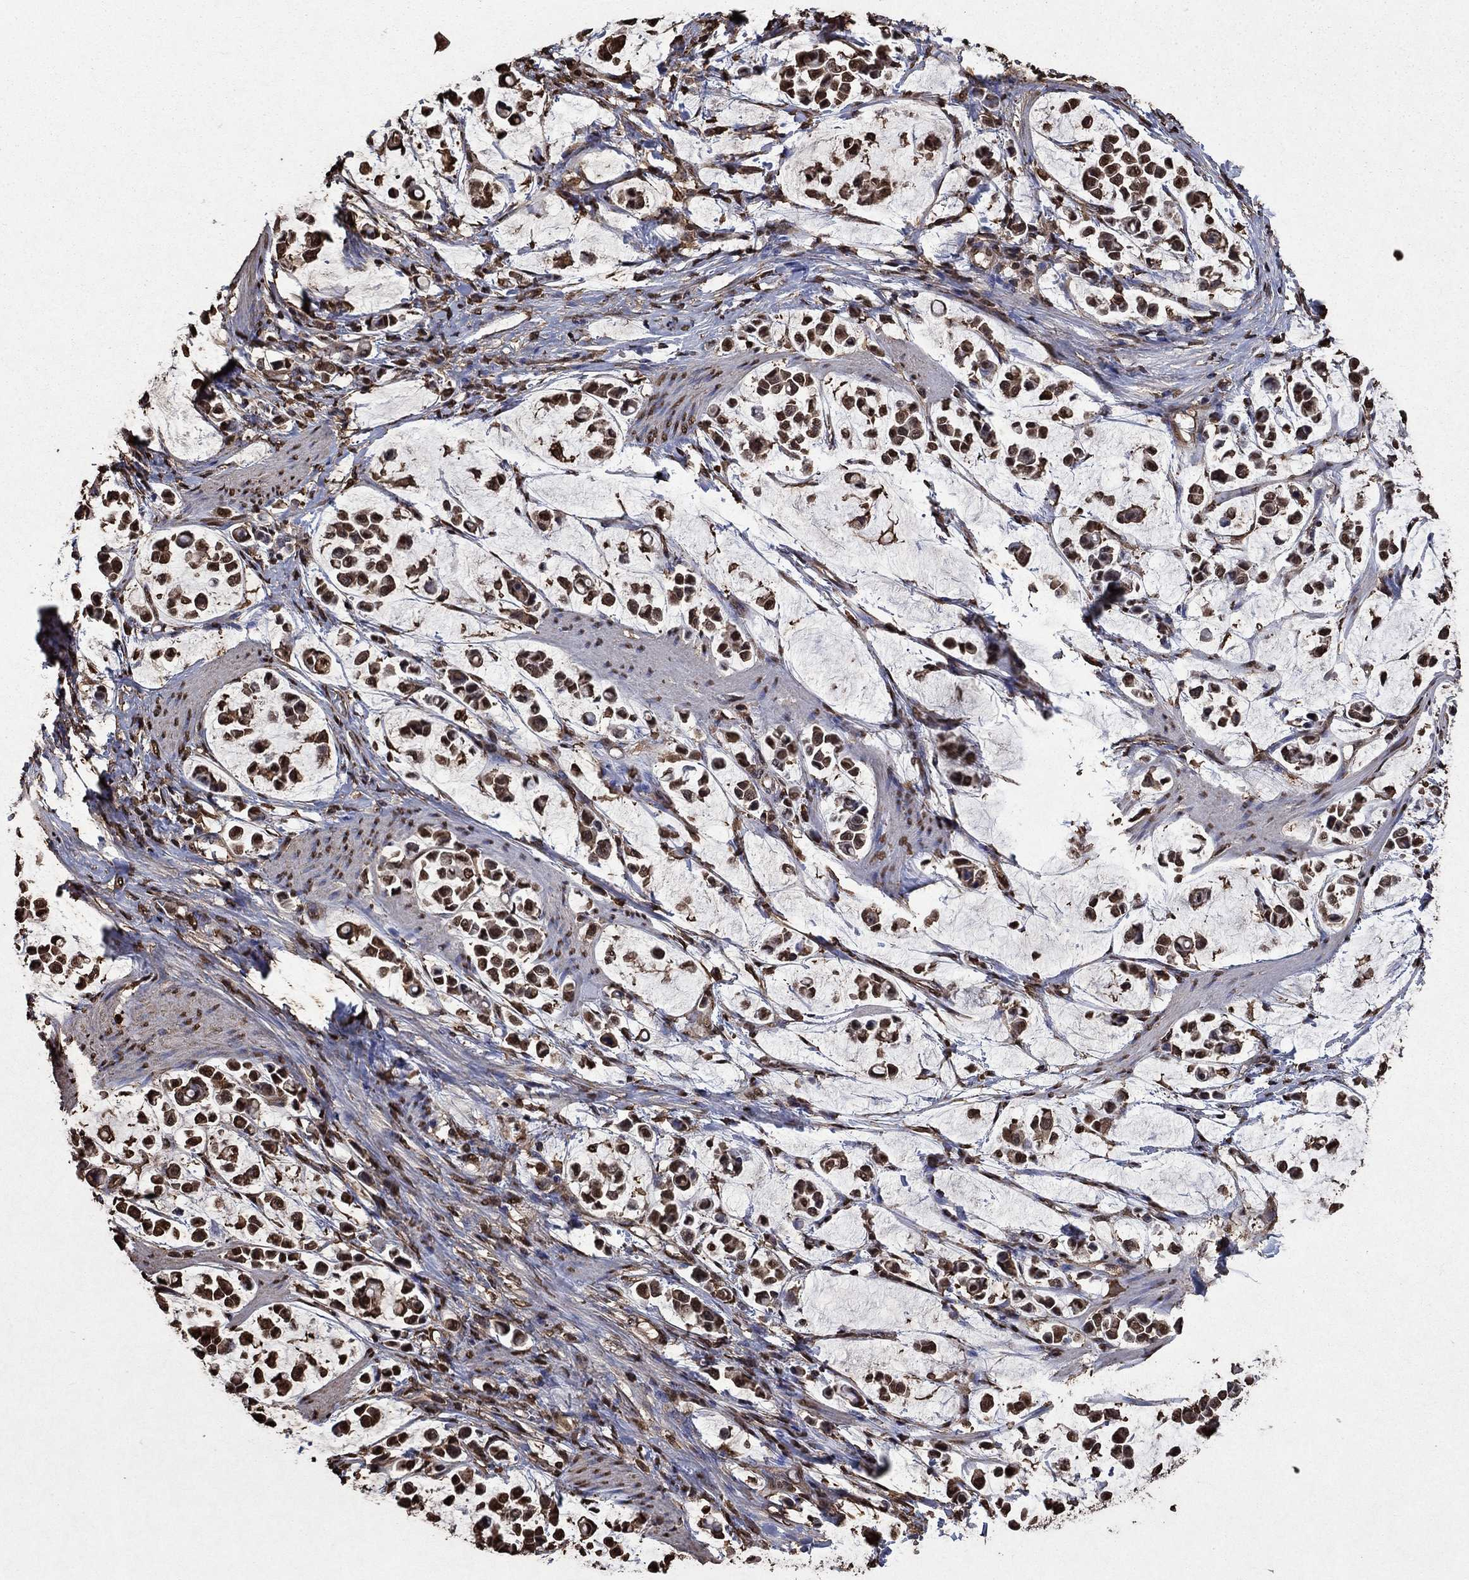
{"staining": {"intensity": "strong", "quantity": "25%-75%", "location": "cytoplasmic/membranous,nuclear"}, "tissue": "stomach cancer", "cell_type": "Tumor cells", "image_type": "cancer", "snomed": [{"axis": "morphology", "description": "Adenocarcinoma, NOS"}, {"axis": "topography", "description": "Stomach"}], "caption": "An IHC micrograph of tumor tissue is shown. Protein staining in brown shows strong cytoplasmic/membranous and nuclear positivity in stomach adenocarcinoma within tumor cells.", "gene": "GAPDH", "patient": {"sex": "male", "age": 82}}